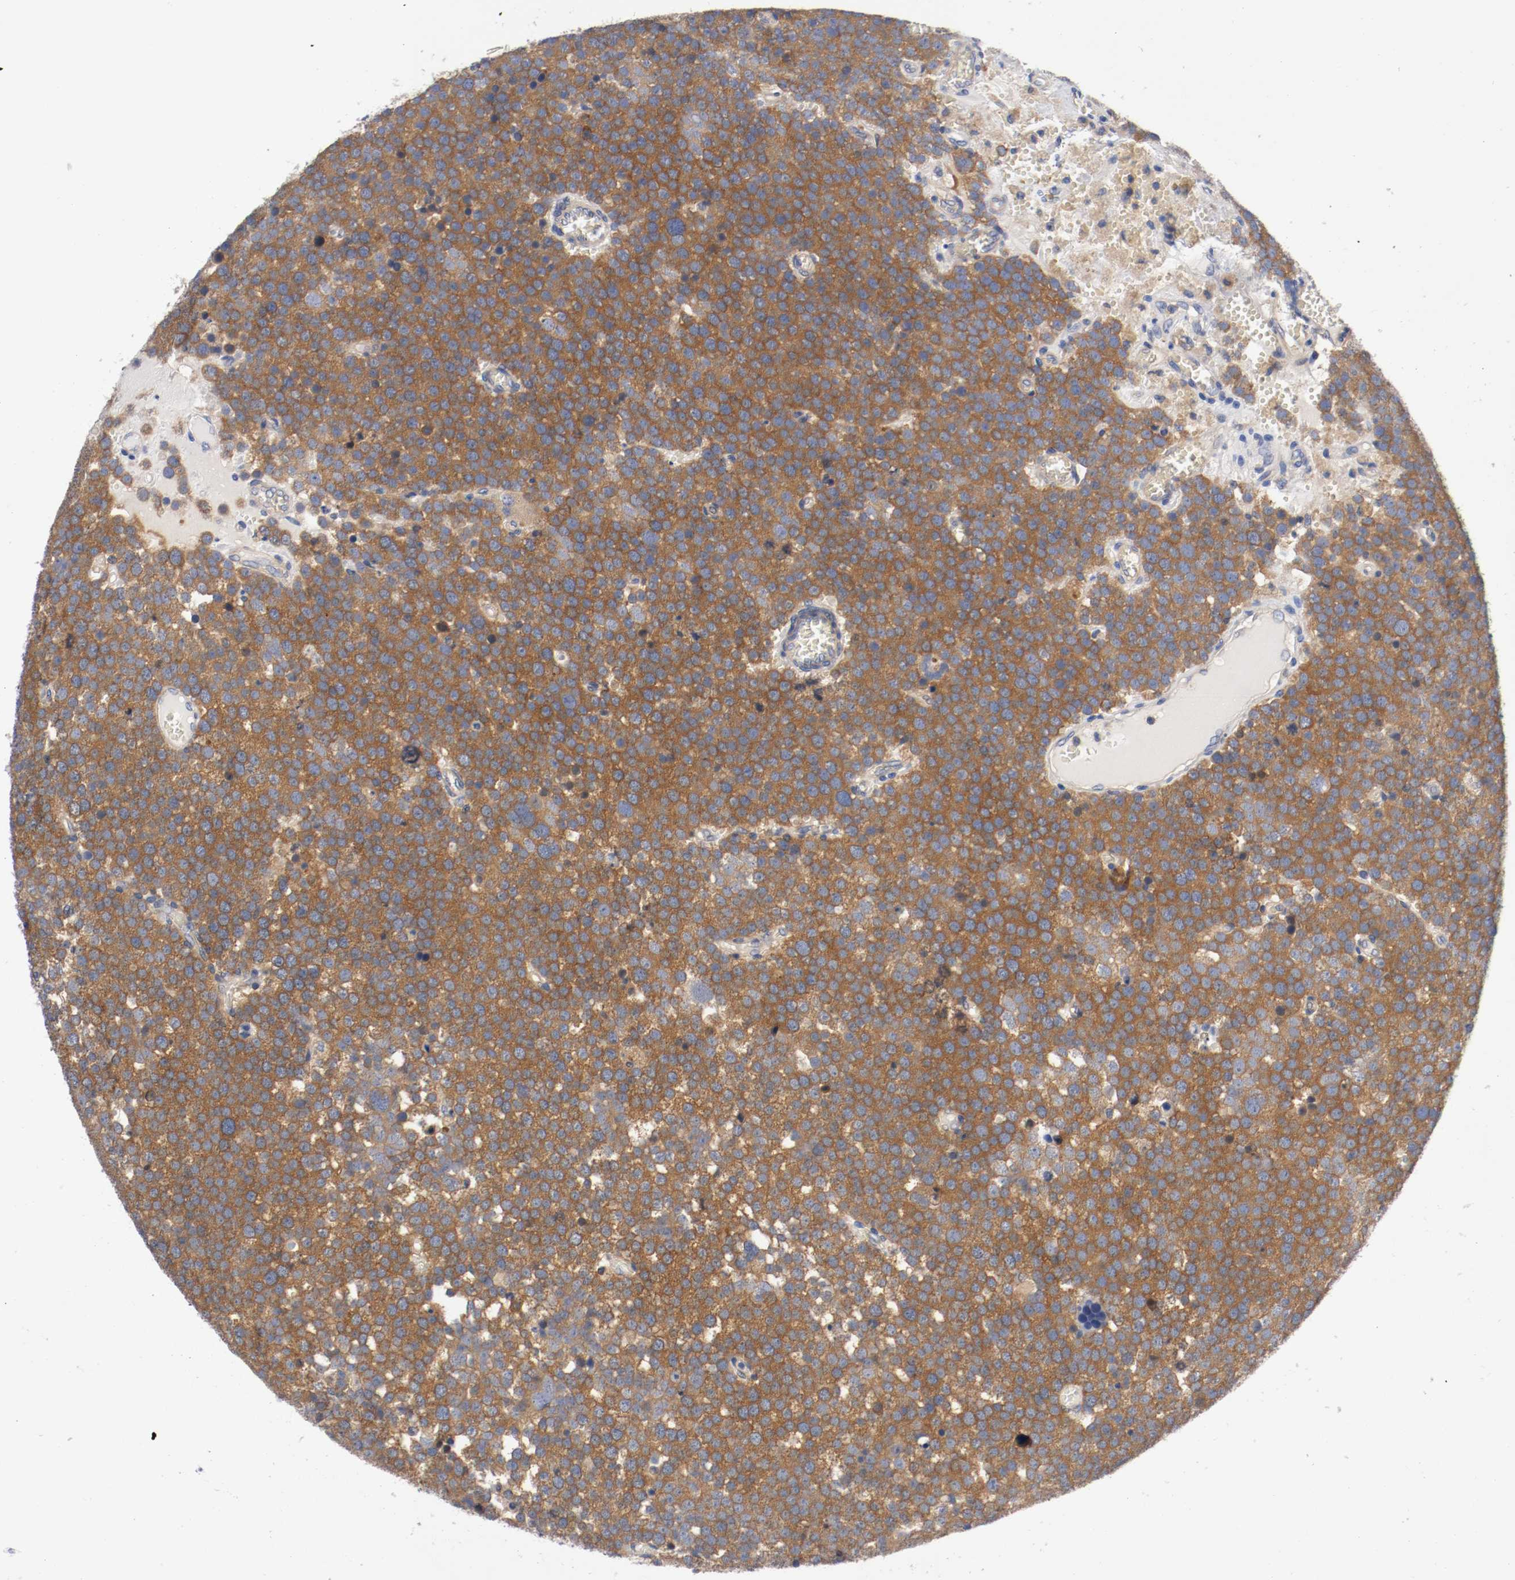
{"staining": {"intensity": "strong", "quantity": ">75%", "location": "cytoplasmic/membranous"}, "tissue": "testis cancer", "cell_type": "Tumor cells", "image_type": "cancer", "snomed": [{"axis": "morphology", "description": "Seminoma, NOS"}, {"axis": "topography", "description": "Testis"}], "caption": "A histopathology image of human testis cancer (seminoma) stained for a protein exhibits strong cytoplasmic/membranous brown staining in tumor cells.", "gene": "HGS", "patient": {"sex": "male", "age": 71}}